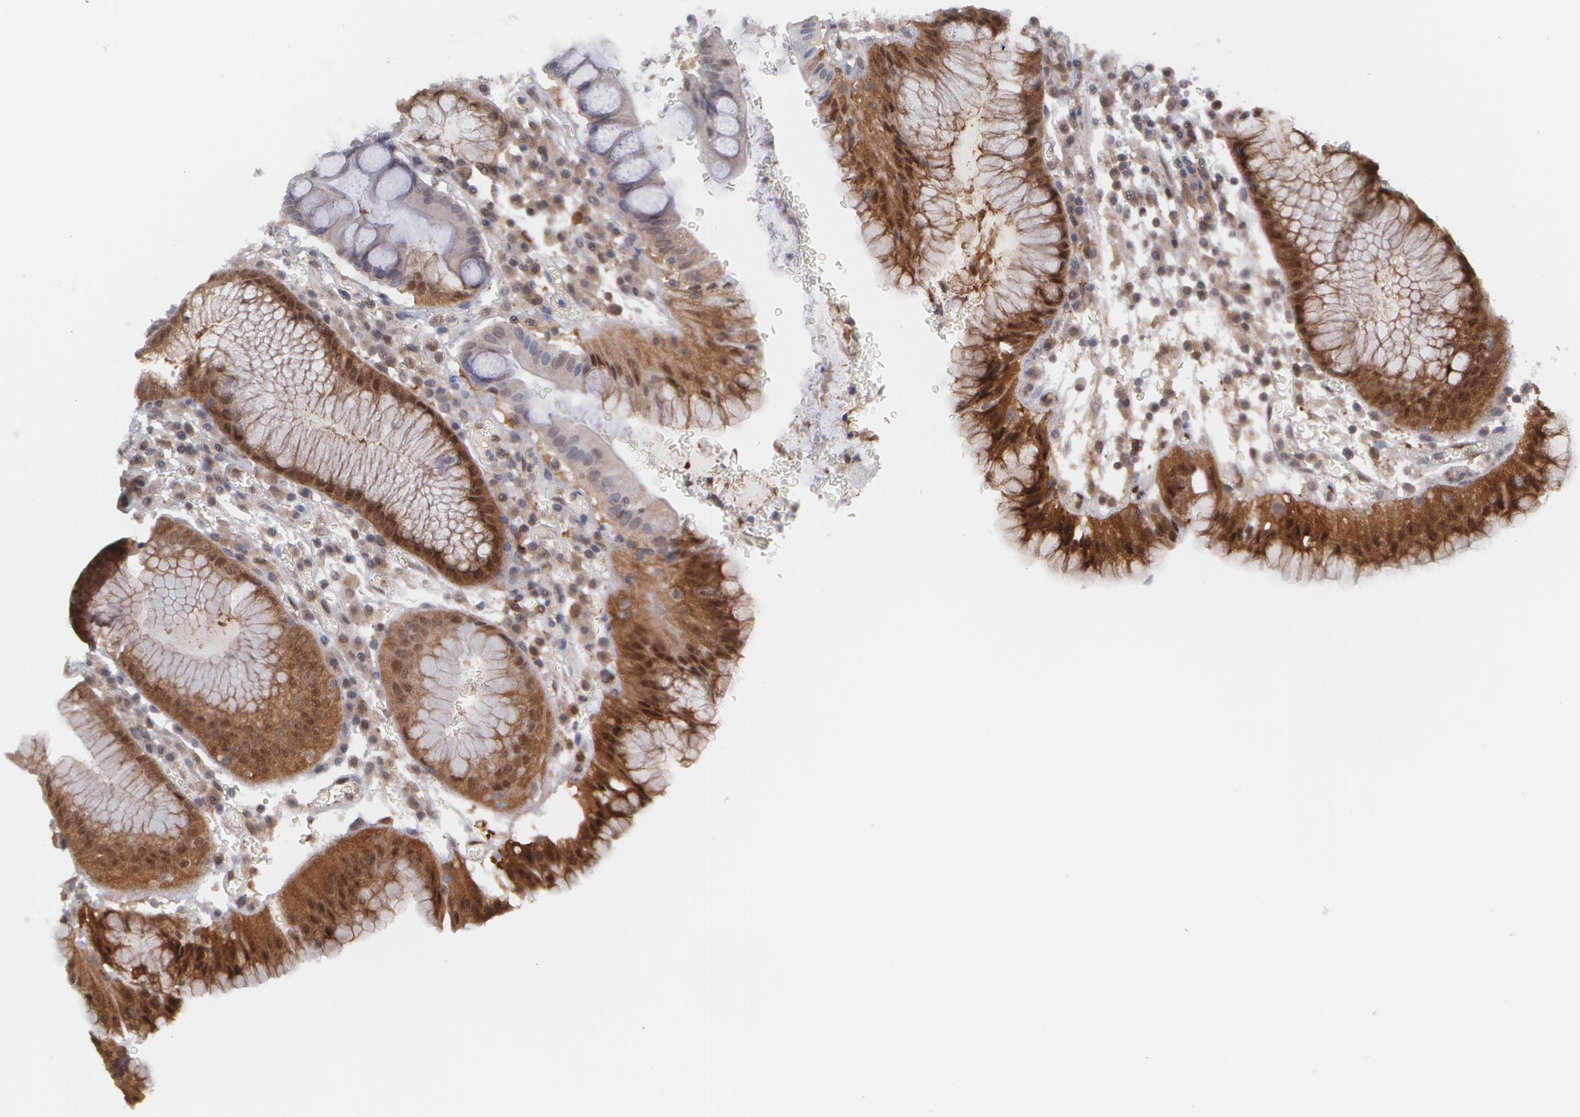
{"staining": {"intensity": "strong", "quantity": "25%-75%", "location": "cytoplasmic/membranous"}, "tissue": "stomach", "cell_type": "Glandular cells", "image_type": "normal", "snomed": [{"axis": "morphology", "description": "Normal tissue, NOS"}, {"axis": "topography", "description": "Stomach, lower"}], "caption": "The micrograph displays a brown stain indicating the presence of a protein in the cytoplasmic/membranous of glandular cells in stomach.", "gene": "TXNRD1", "patient": {"sex": "female", "age": 73}}